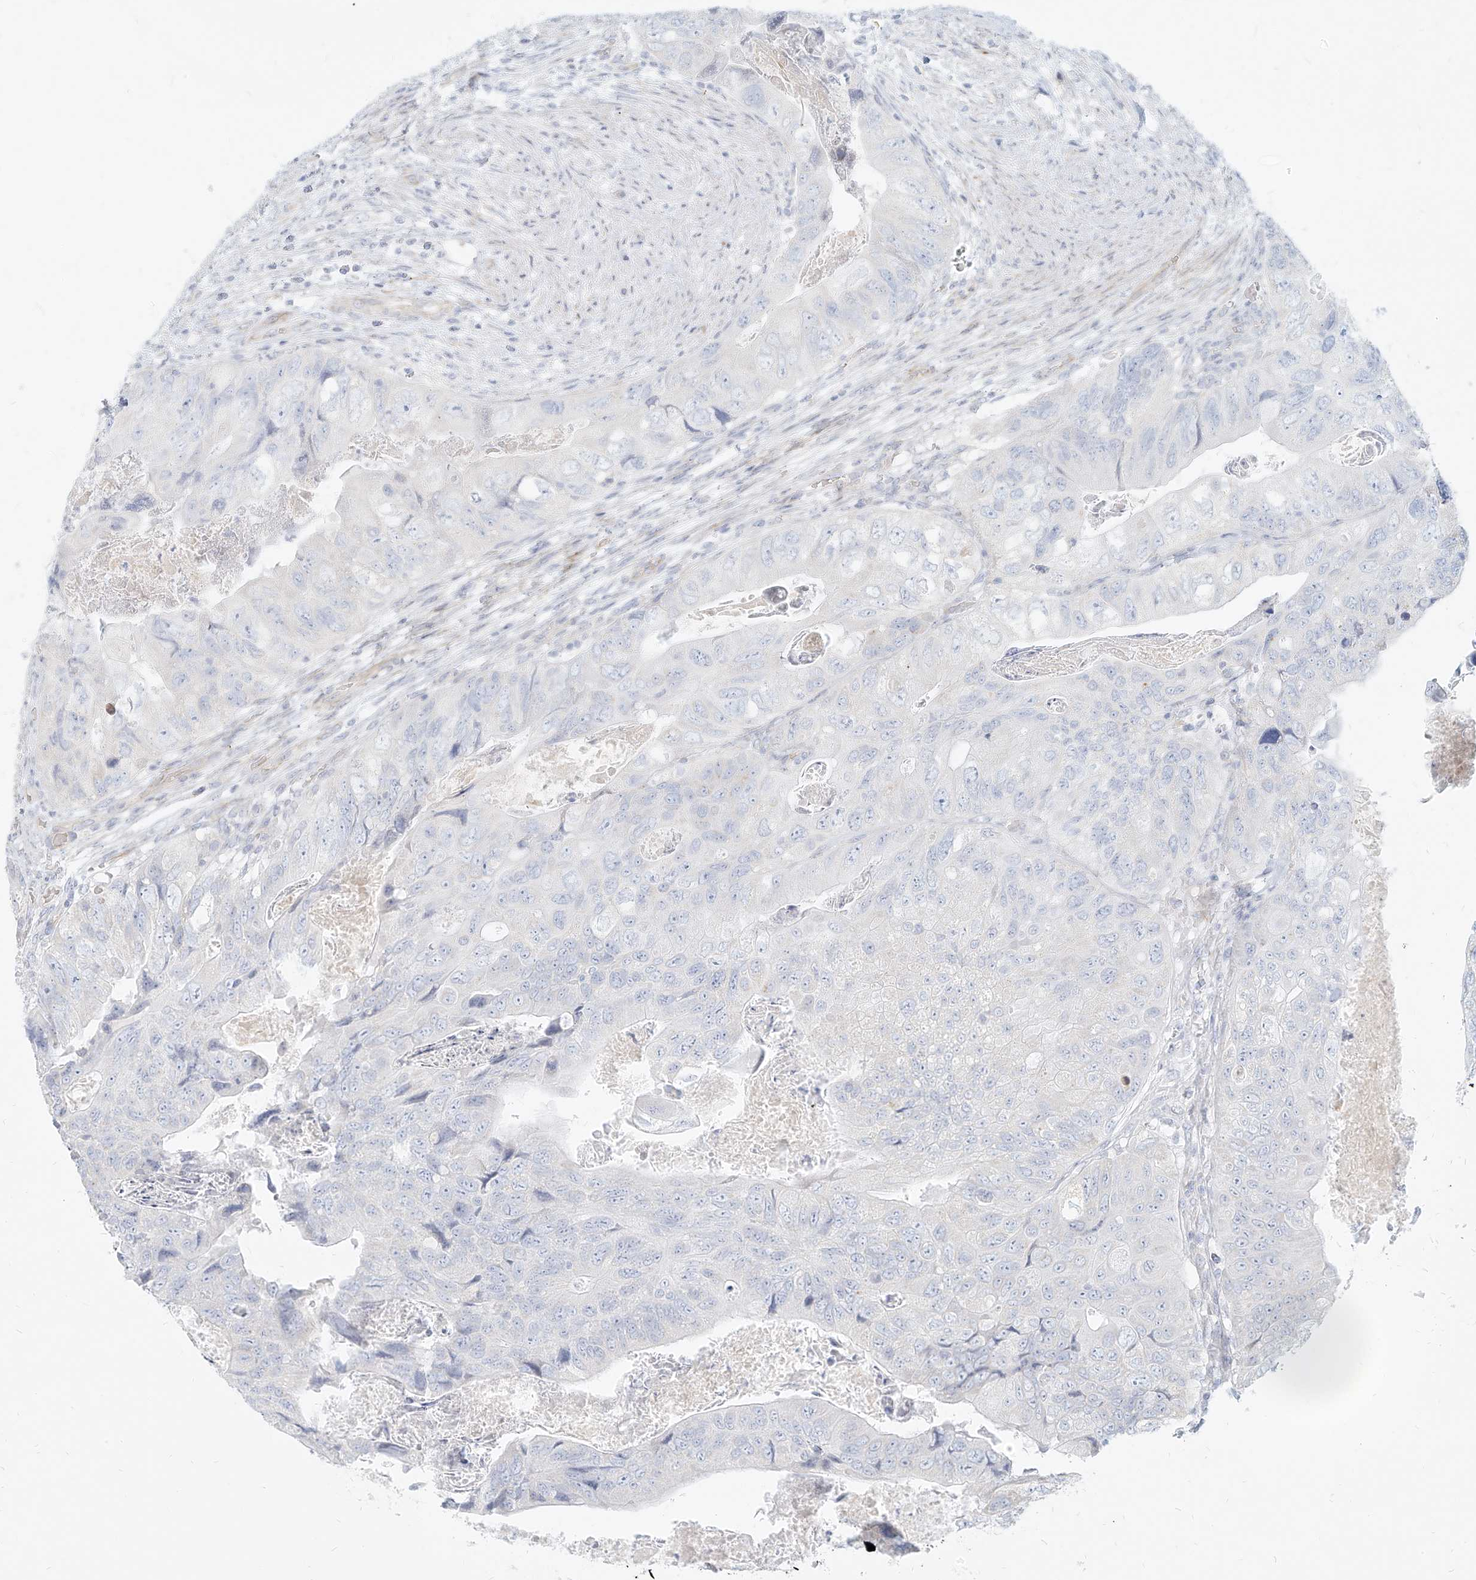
{"staining": {"intensity": "negative", "quantity": "none", "location": "none"}, "tissue": "colorectal cancer", "cell_type": "Tumor cells", "image_type": "cancer", "snomed": [{"axis": "morphology", "description": "Adenocarcinoma, NOS"}, {"axis": "topography", "description": "Rectum"}], "caption": "Tumor cells are negative for protein expression in human colorectal adenocarcinoma.", "gene": "ITPKB", "patient": {"sex": "male", "age": 63}}